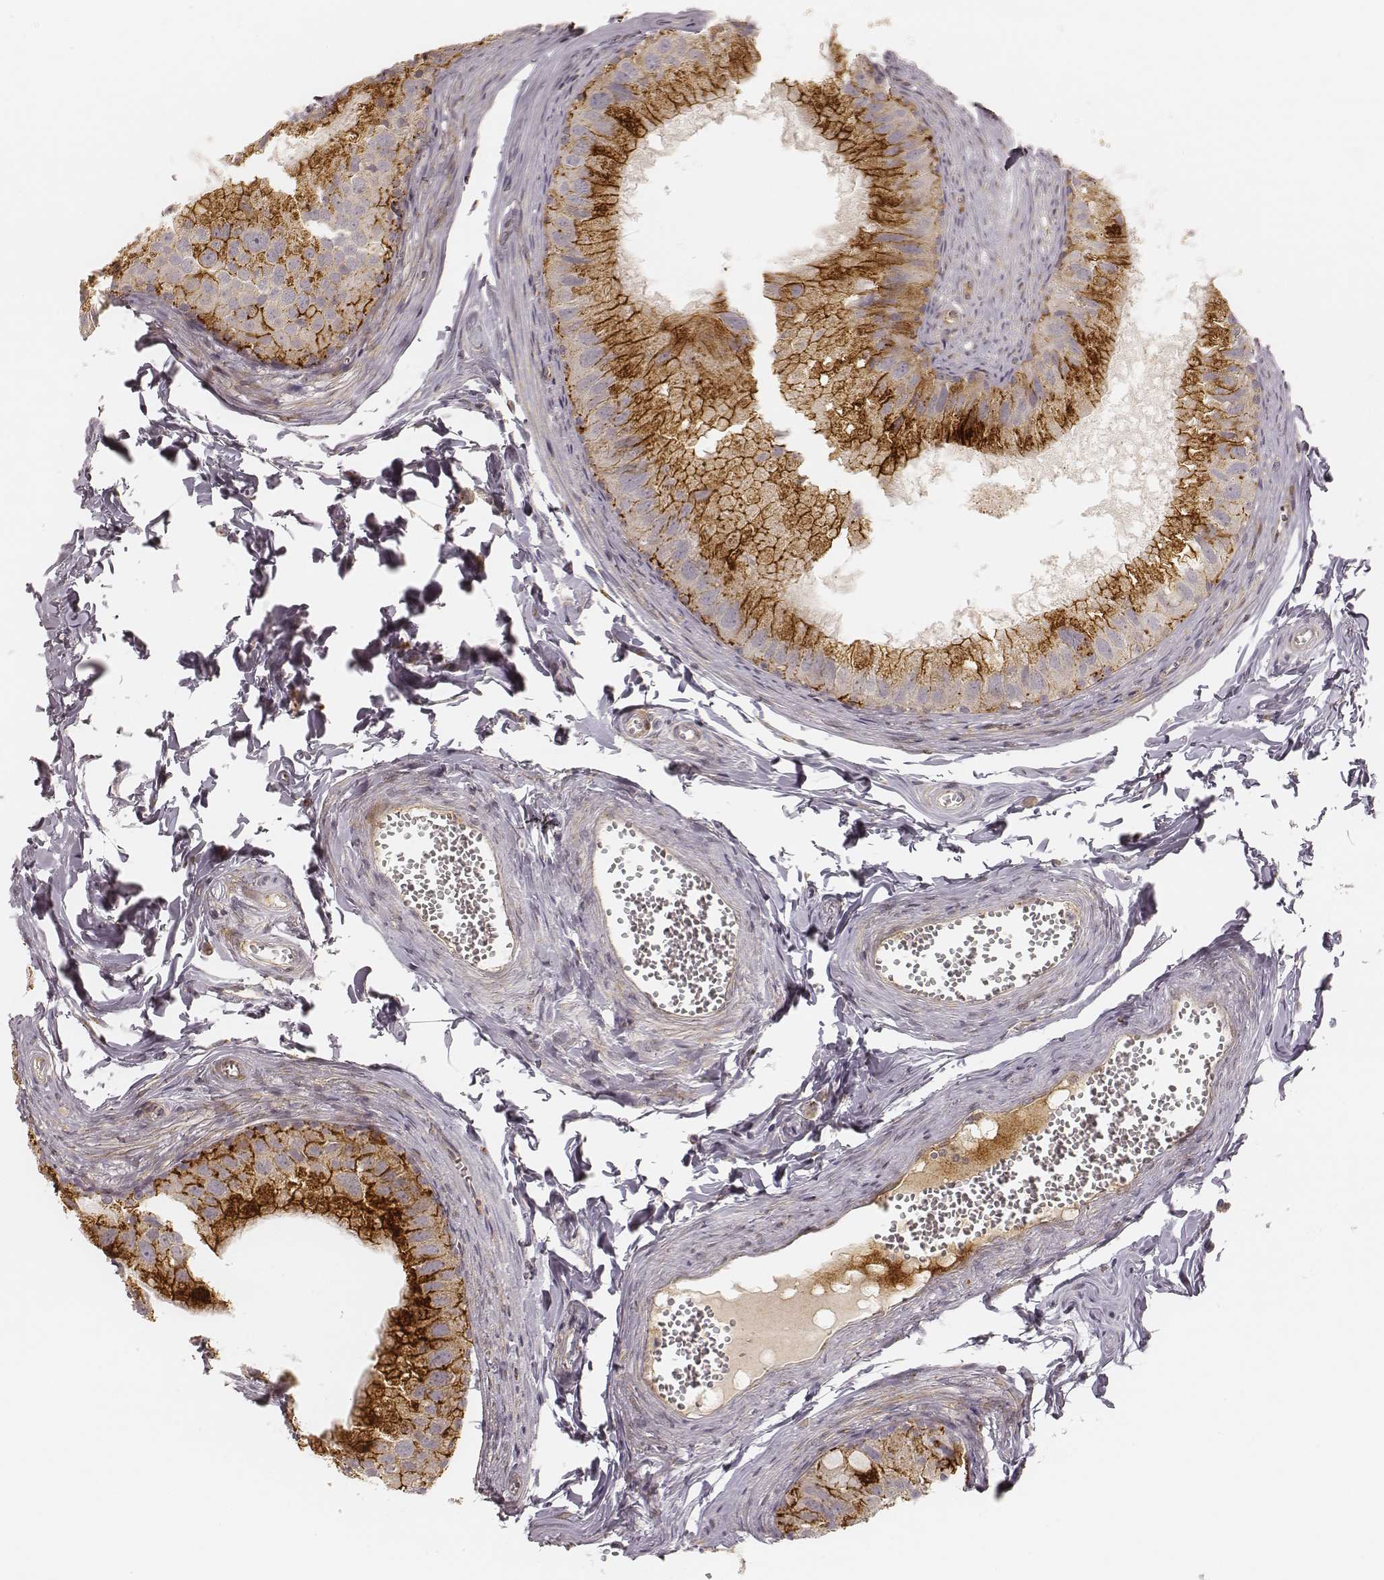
{"staining": {"intensity": "strong", "quantity": ">75%", "location": "cytoplasmic/membranous"}, "tissue": "epididymis", "cell_type": "Glandular cells", "image_type": "normal", "snomed": [{"axis": "morphology", "description": "Normal tissue, NOS"}, {"axis": "topography", "description": "Epididymis"}], "caption": "Human epididymis stained with a brown dye reveals strong cytoplasmic/membranous positive staining in approximately >75% of glandular cells.", "gene": "GORASP2", "patient": {"sex": "male", "age": 45}}